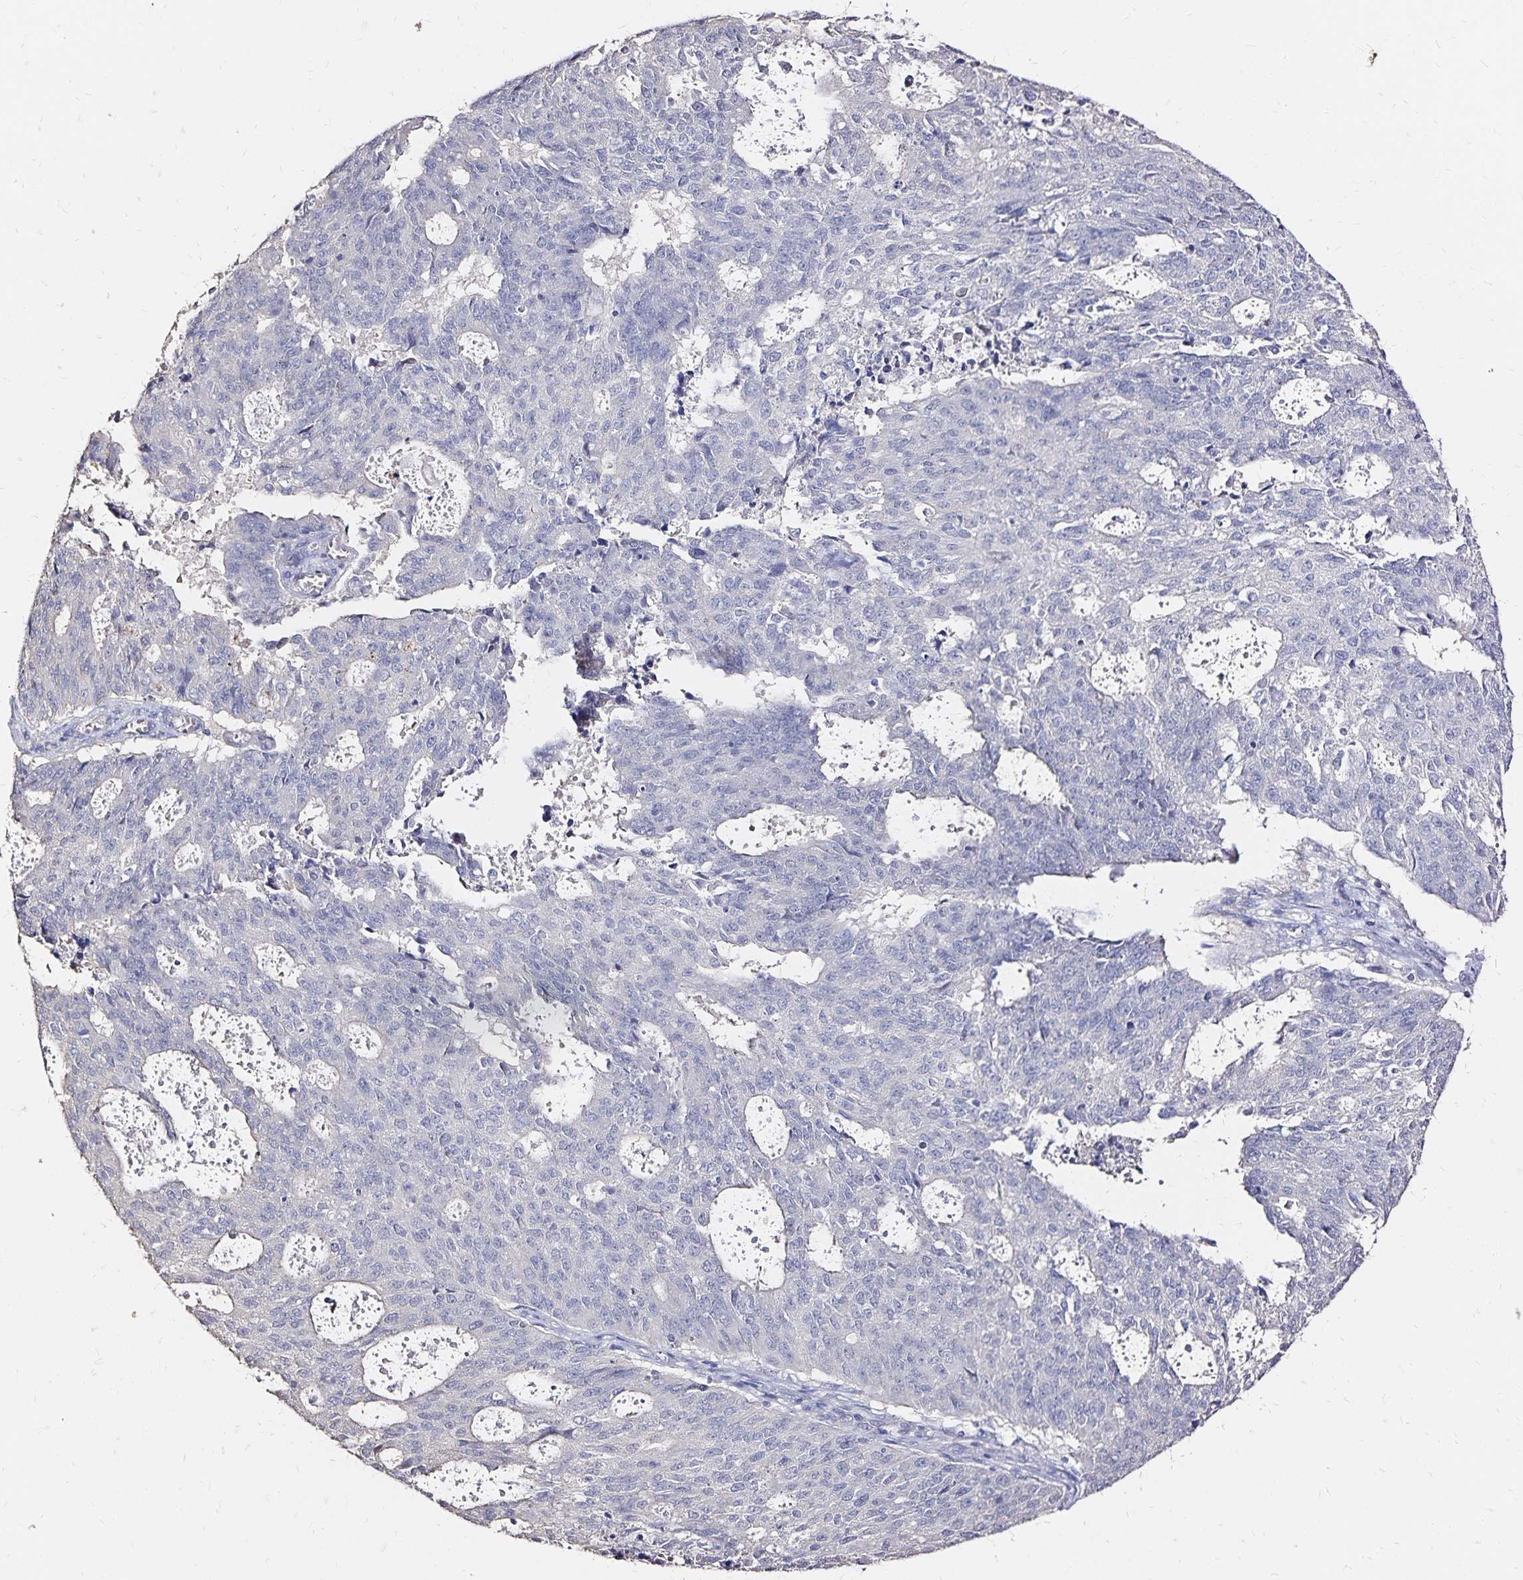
{"staining": {"intensity": "negative", "quantity": "none", "location": "none"}, "tissue": "endometrial cancer", "cell_type": "Tumor cells", "image_type": "cancer", "snomed": [{"axis": "morphology", "description": "Adenocarcinoma, NOS"}, {"axis": "topography", "description": "Endometrium"}], "caption": "The IHC micrograph has no significant staining in tumor cells of endometrial adenocarcinoma tissue. The staining is performed using DAB brown chromogen with nuclei counter-stained in using hematoxylin.", "gene": "SLC5A1", "patient": {"sex": "female", "age": 82}}